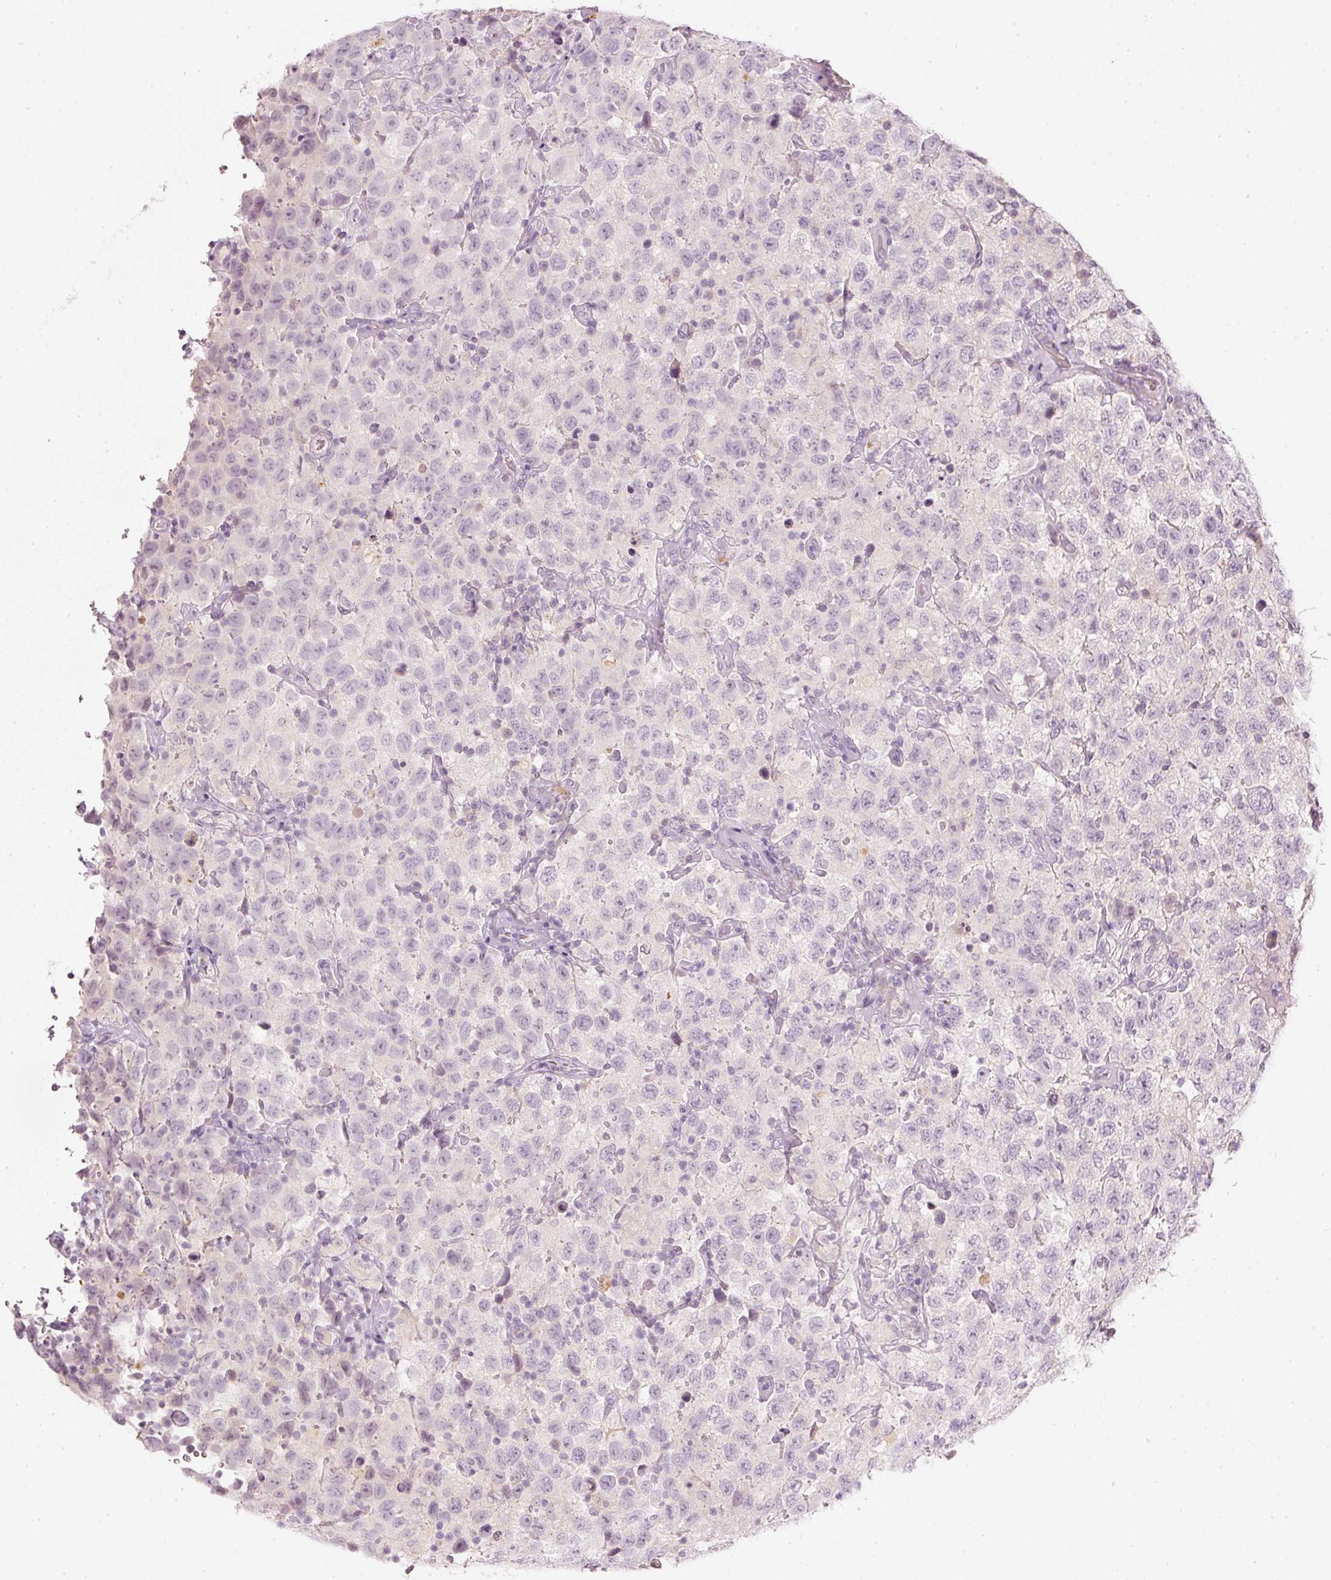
{"staining": {"intensity": "negative", "quantity": "none", "location": "none"}, "tissue": "testis cancer", "cell_type": "Tumor cells", "image_type": "cancer", "snomed": [{"axis": "morphology", "description": "Seminoma, NOS"}, {"axis": "topography", "description": "Testis"}], "caption": "A high-resolution image shows immunohistochemistry (IHC) staining of testis cancer, which exhibits no significant staining in tumor cells.", "gene": "LECT2", "patient": {"sex": "male", "age": 41}}